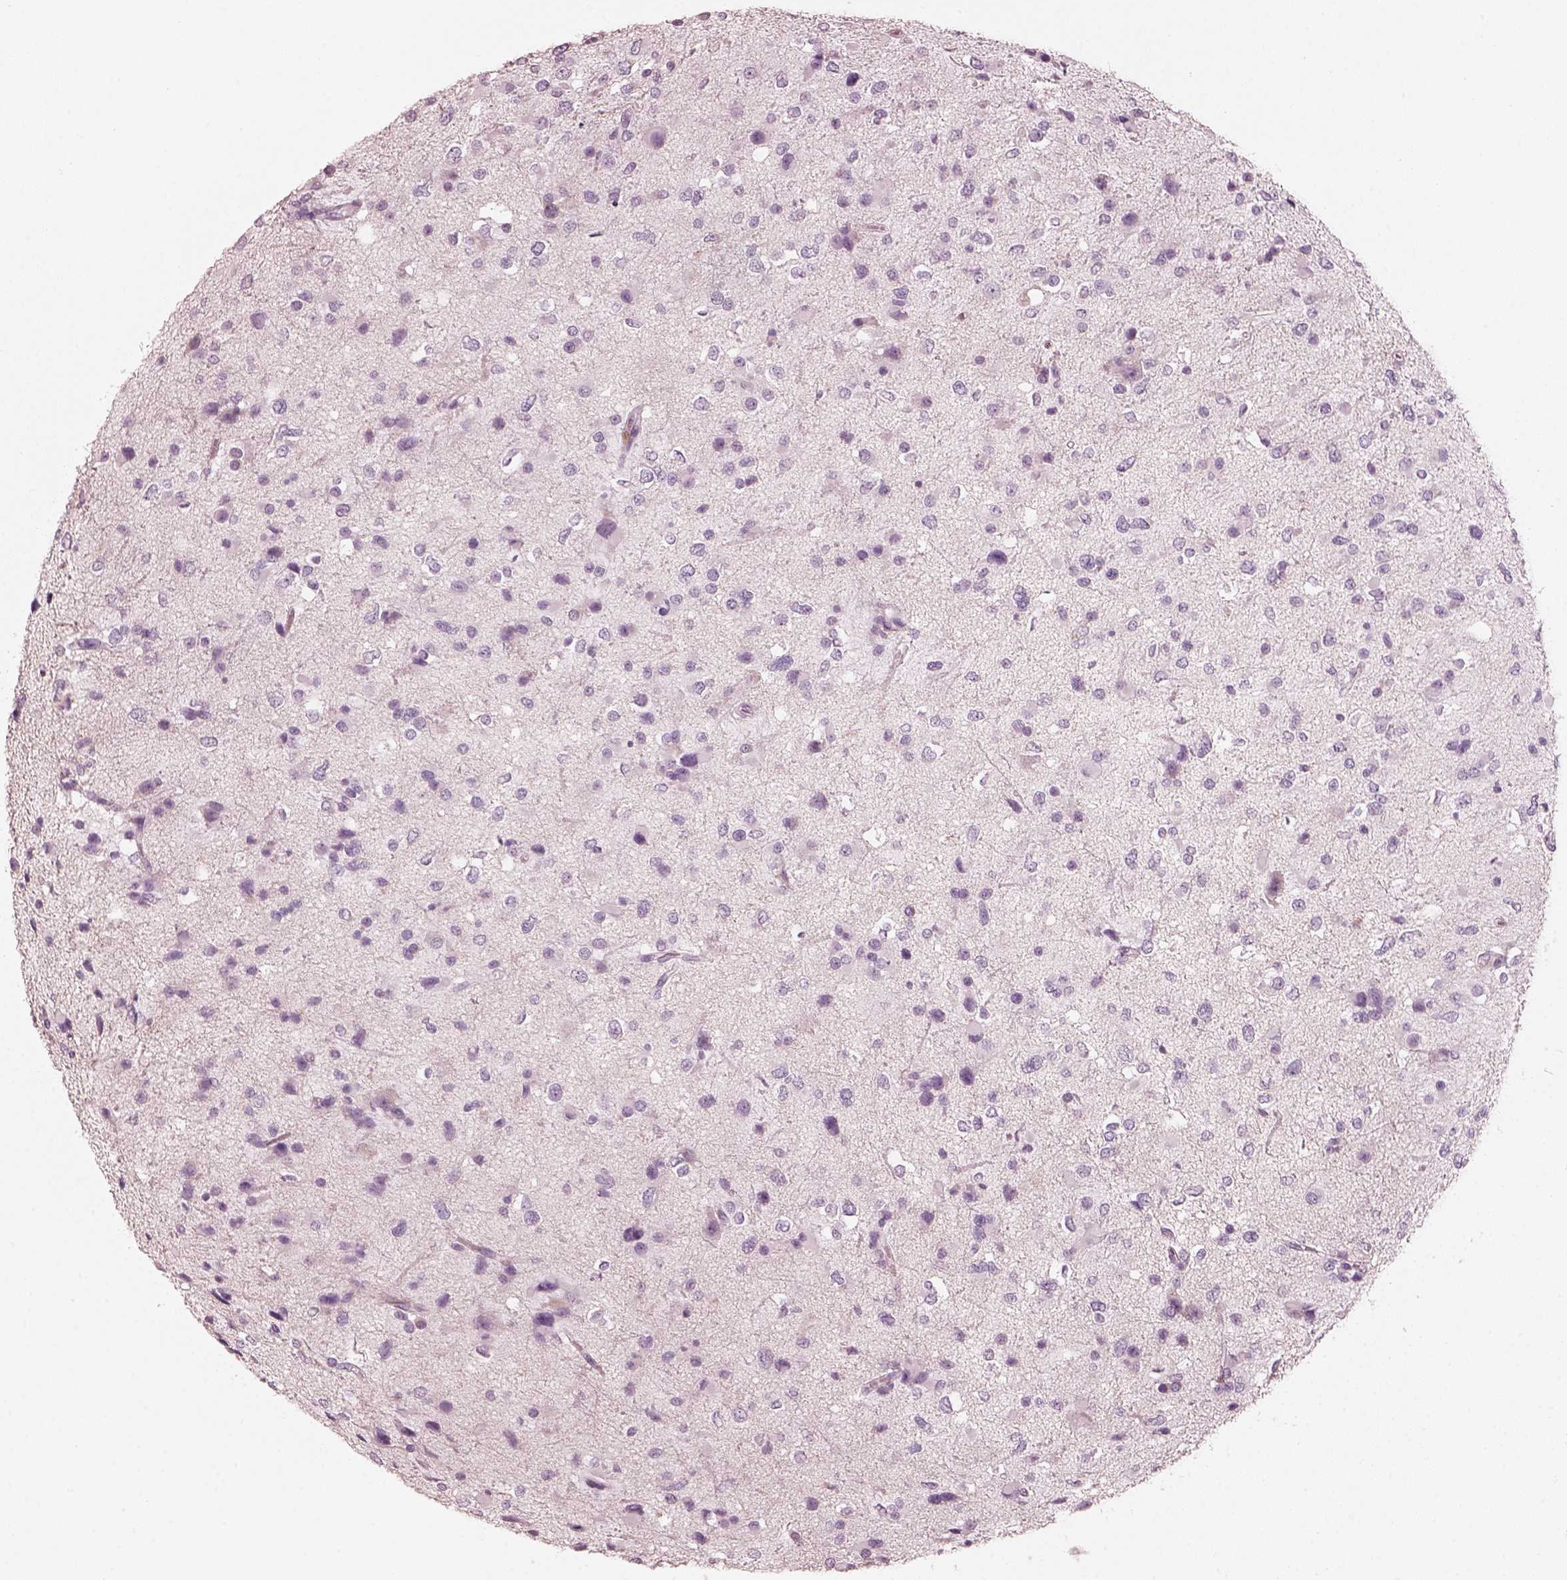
{"staining": {"intensity": "negative", "quantity": "none", "location": "none"}, "tissue": "glioma", "cell_type": "Tumor cells", "image_type": "cancer", "snomed": [{"axis": "morphology", "description": "Glioma, malignant, Low grade"}, {"axis": "topography", "description": "Brain"}], "caption": "There is no significant staining in tumor cells of malignant glioma (low-grade).", "gene": "R3HDML", "patient": {"sex": "female", "age": 32}}